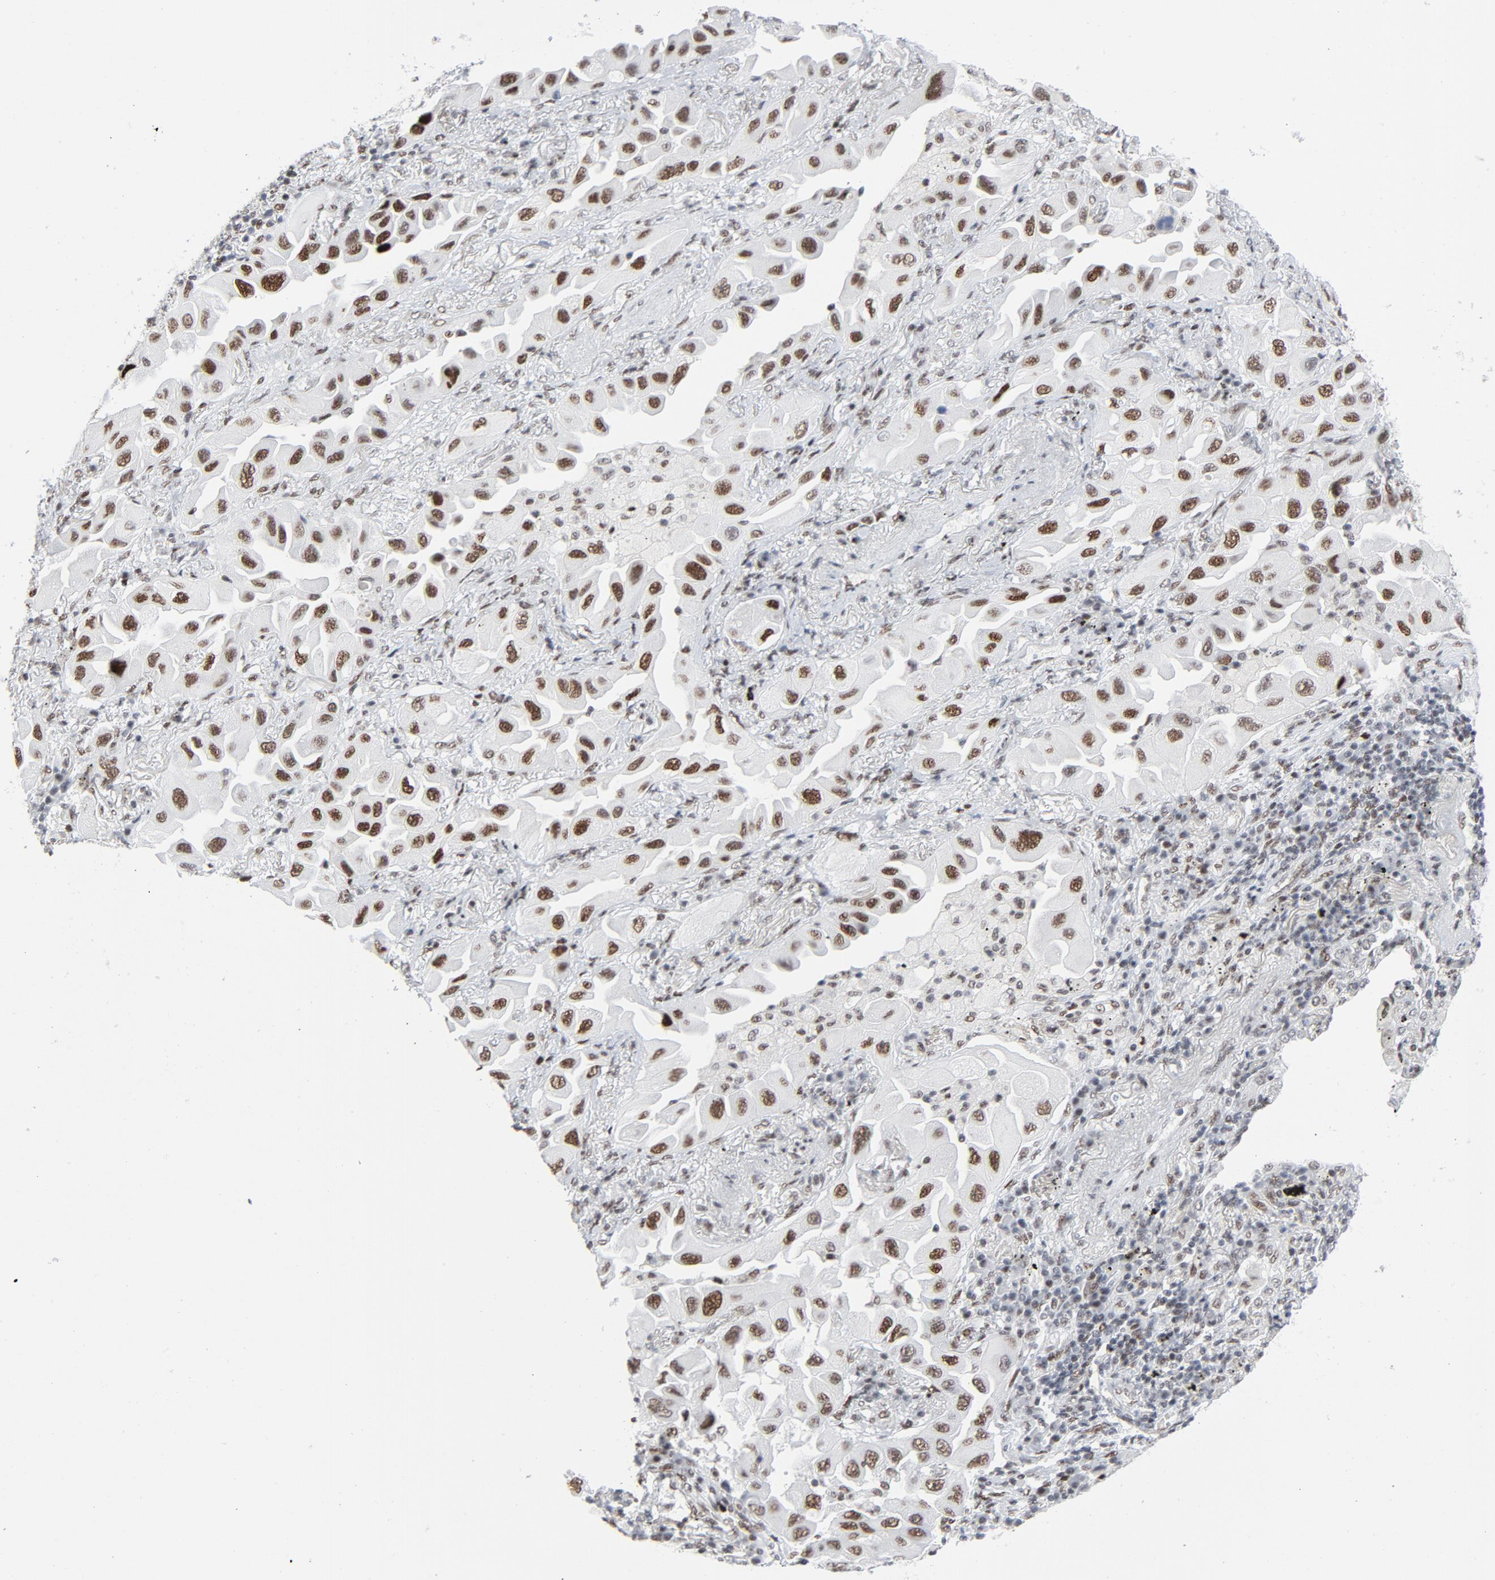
{"staining": {"intensity": "moderate", "quantity": ">75%", "location": "nuclear"}, "tissue": "lung cancer", "cell_type": "Tumor cells", "image_type": "cancer", "snomed": [{"axis": "morphology", "description": "Adenocarcinoma, NOS"}, {"axis": "topography", "description": "Lung"}], "caption": "Protein staining of lung cancer (adenocarcinoma) tissue reveals moderate nuclear expression in about >75% of tumor cells. (DAB IHC, brown staining for protein, blue staining for nuclei).", "gene": "HSF1", "patient": {"sex": "female", "age": 65}}